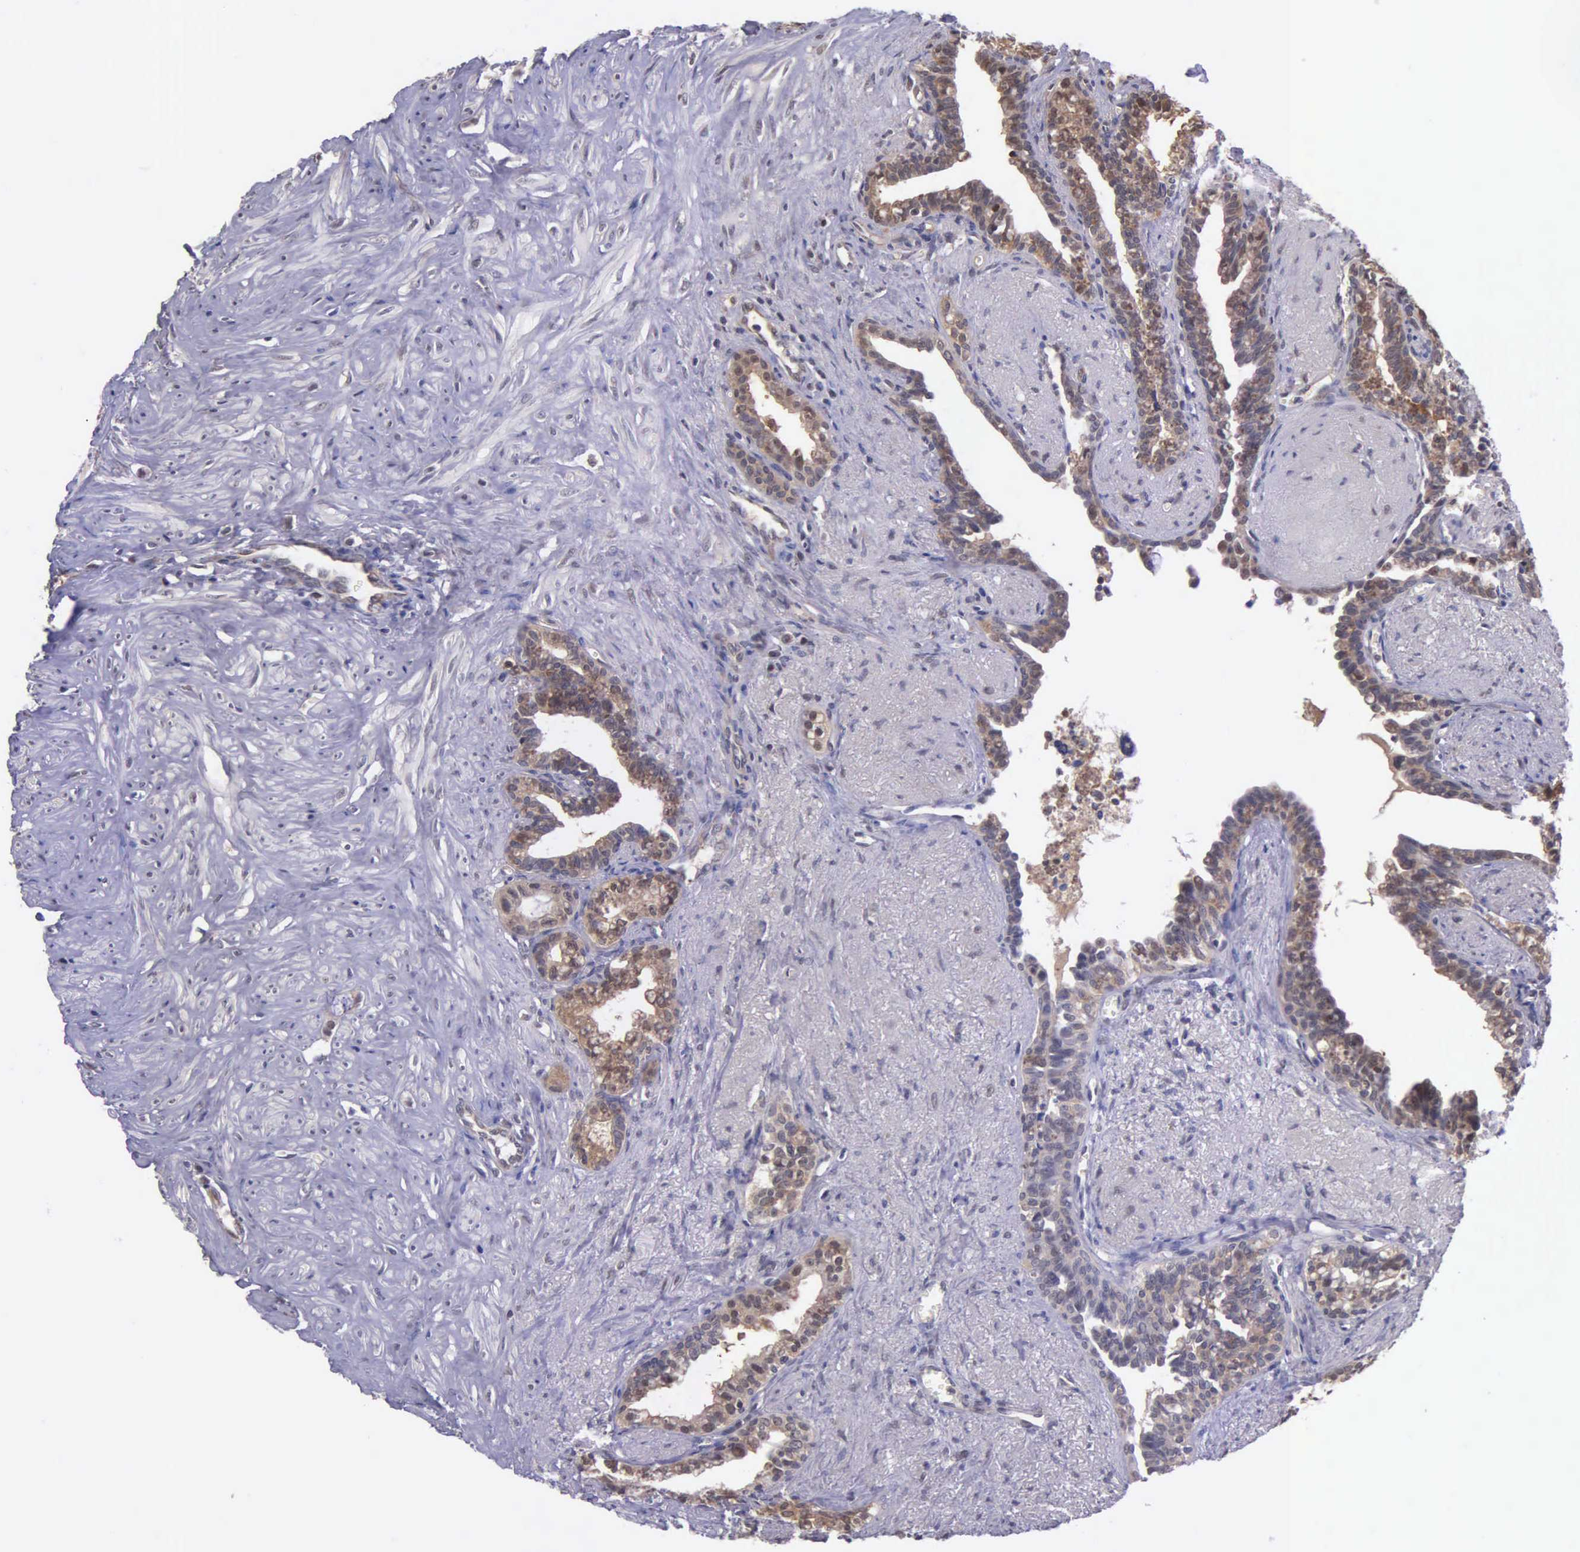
{"staining": {"intensity": "moderate", "quantity": ">75%", "location": "cytoplasmic/membranous,nuclear"}, "tissue": "seminal vesicle", "cell_type": "Glandular cells", "image_type": "normal", "snomed": [{"axis": "morphology", "description": "Normal tissue, NOS"}, {"axis": "topography", "description": "Seminal veicle"}], "caption": "Protein staining demonstrates moderate cytoplasmic/membranous,nuclear expression in approximately >75% of glandular cells in benign seminal vesicle.", "gene": "PSMC1", "patient": {"sex": "male", "age": 60}}